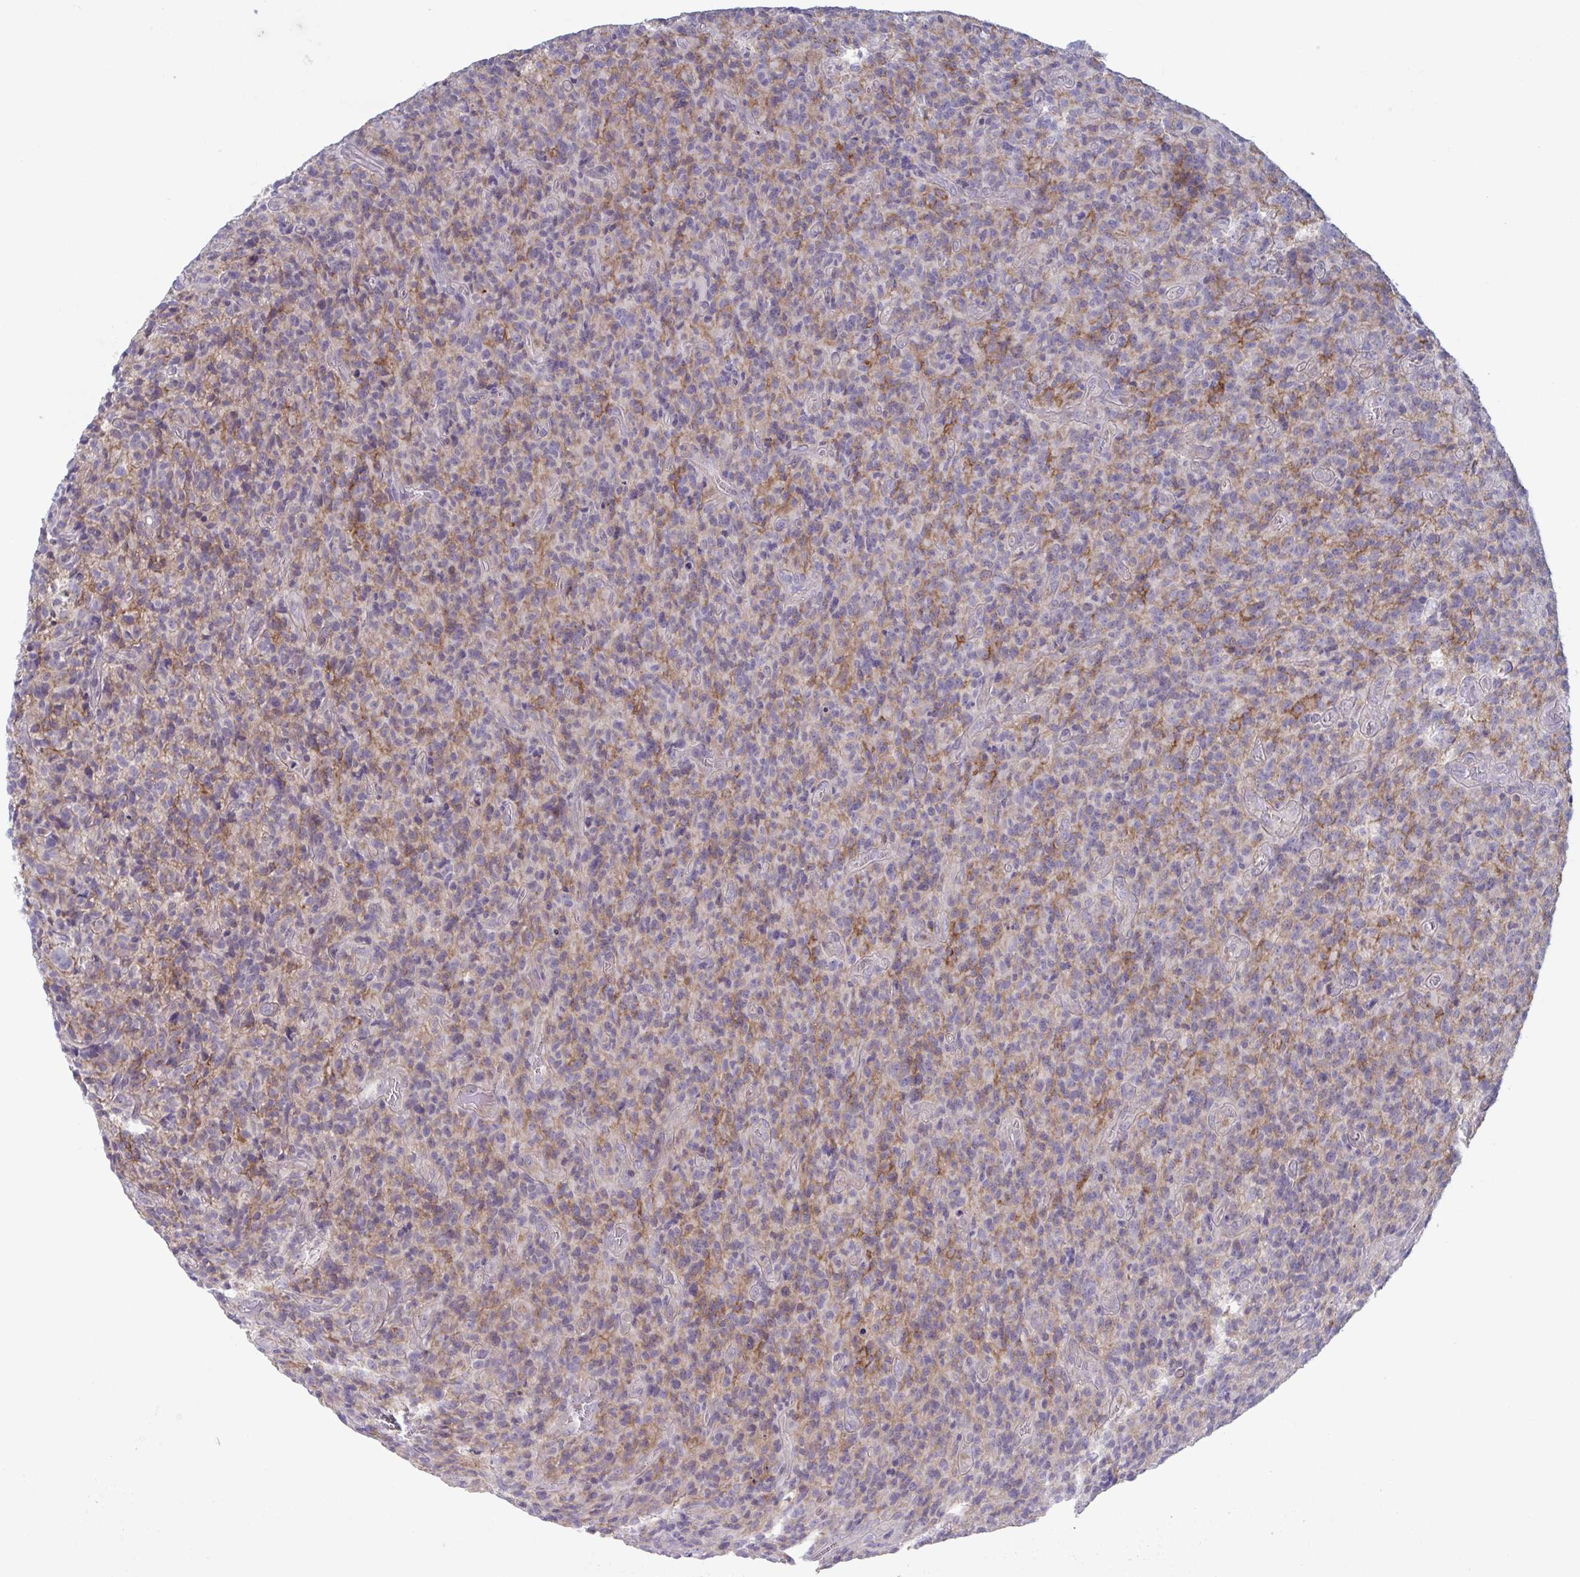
{"staining": {"intensity": "negative", "quantity": "none", "location": "none"}, "tissue": "glioma", "cell_type": "Tumor cells", "image_type": "cancer", "snomed": [{"axis": "morphology", "description": "Glioma, malignant, High grade"}, {"axis": "topography", "description": "Brain"}], "caption": "High power microscopy photomicrograph of an immunohistochemistry (IHC) micrograph of malignant high-grade glioma, revealing no significant expression in tumor cells.", "gene": "STK26", "patient": {"sex": "male", "age": 76}}